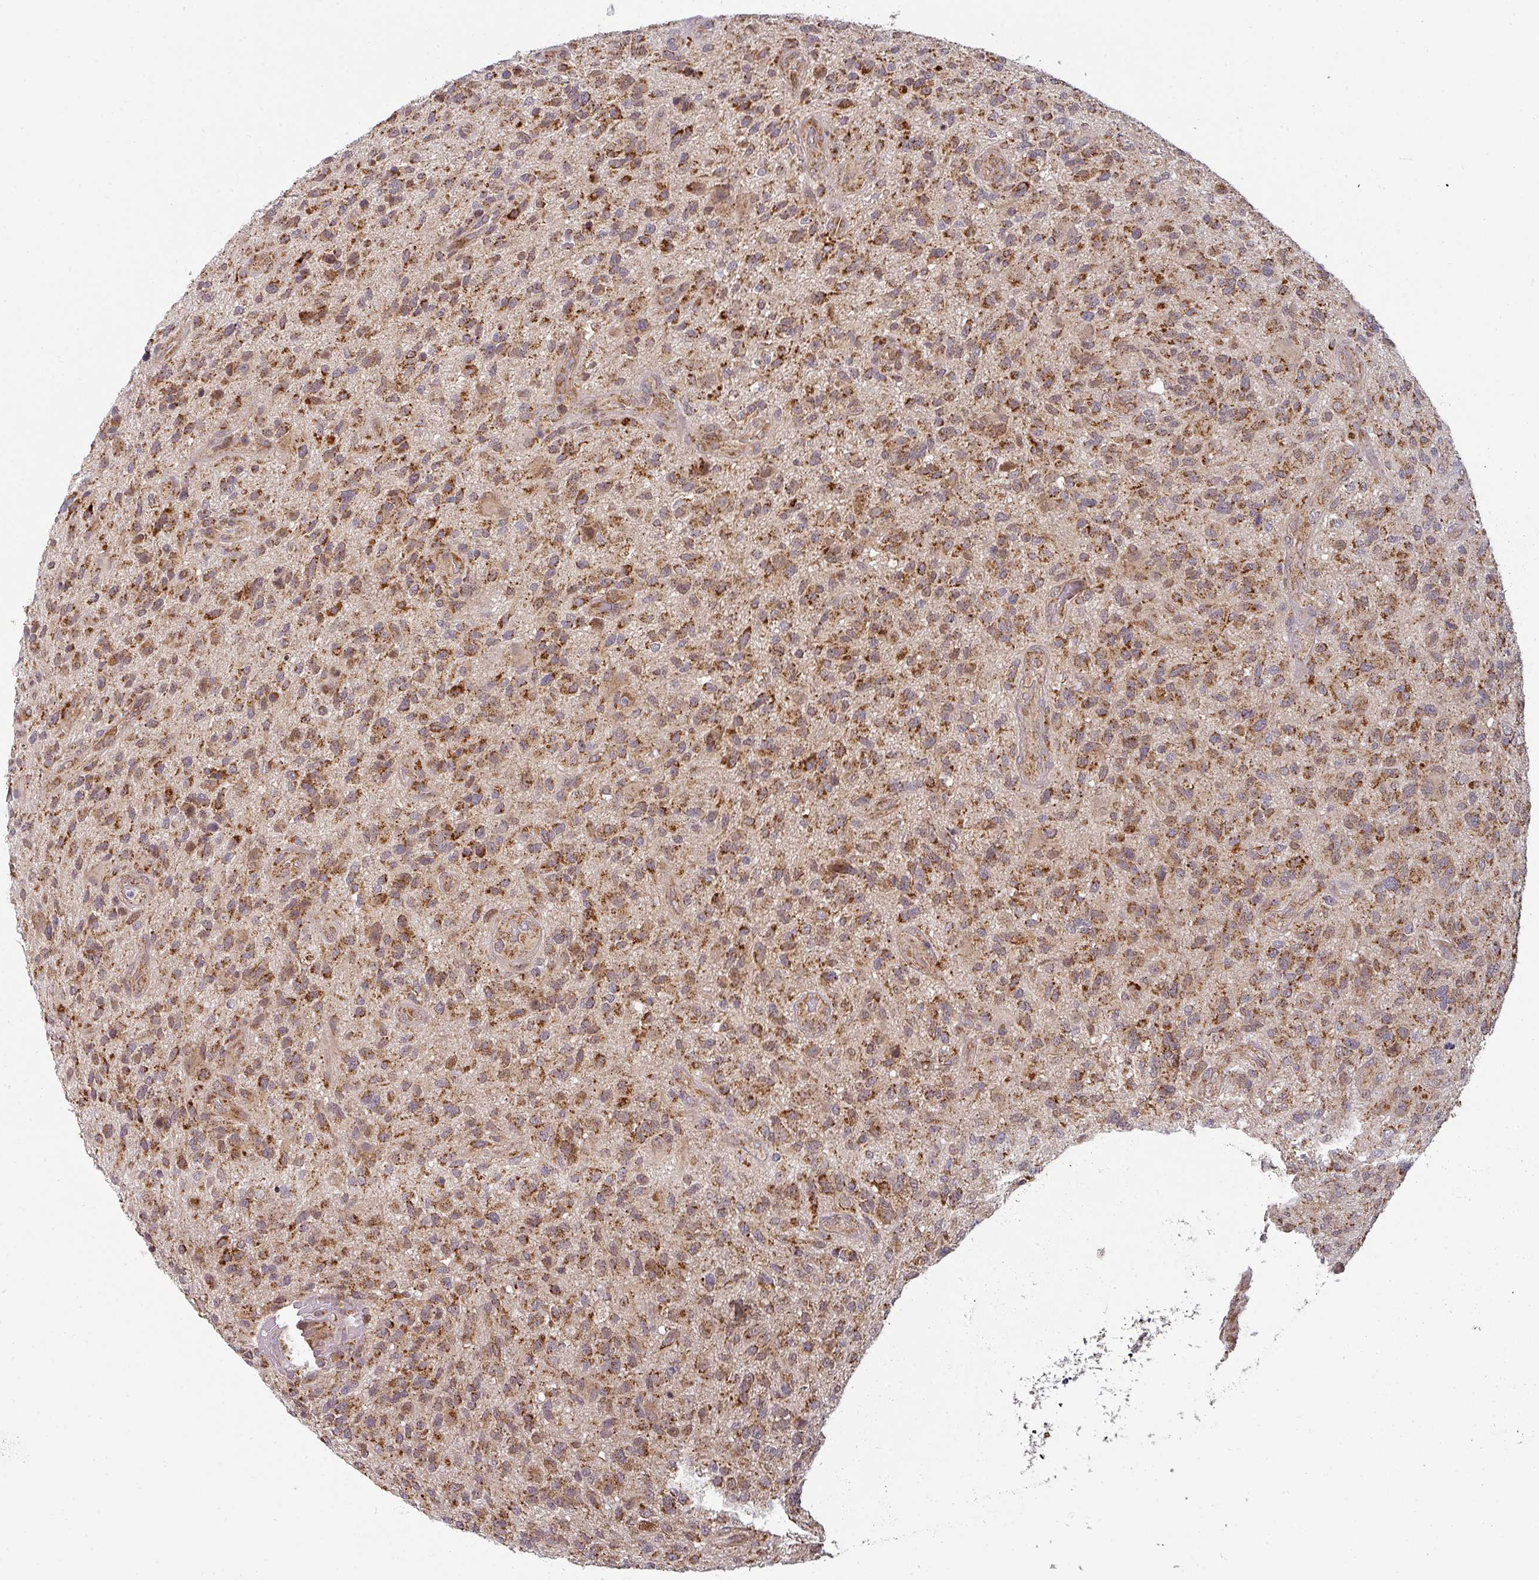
{"staining": {"intensity": "moderate", "quantity": ">75%", "location": "cytoplasmic/membranous"}, "tissue": "glioma", "cell_type": "Tumor cells", "image_type": "cancer", "snomed": [{"axis": "morphology", "description": "Glioma, malignant, High grade"}, {"axis": "topography", "description": "Brain"}], "caption": "Protein staining shows moderate cytoplasmic/membranous expression in about >75% of tumor cells in glioma. (IHC, brightfield microscopy, high magnification).", "gene": "MRPS16", "patient": {"sex": "male", "age": 47}}